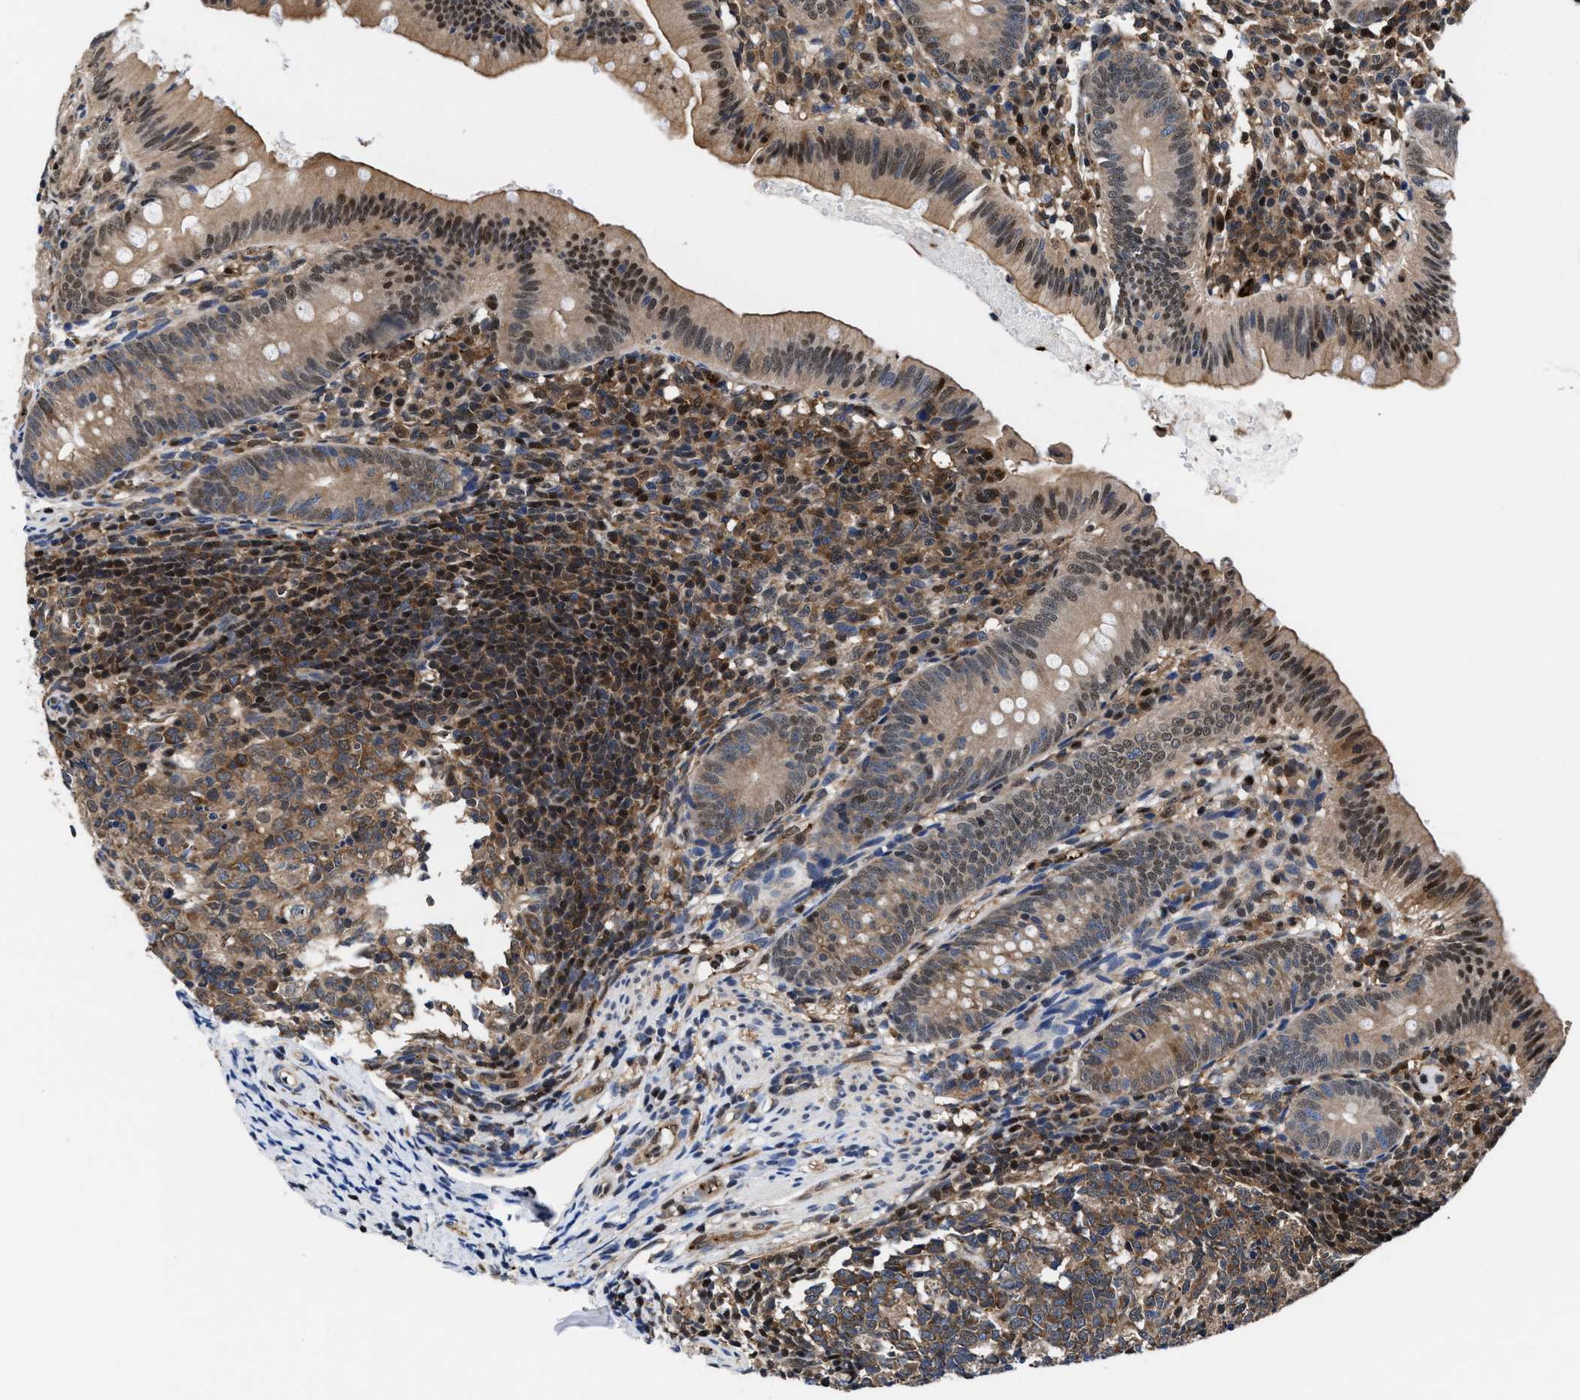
{"staining": {"intensity": "moderate", "quantity": ">75%", "location": "cytoplasmic/membranous,nuclear"}, "tissue": "appendix", "cell_type": "Glandular cells", "image_type": "normal", "snomed": [{"axis": "morphology", "description": "Normal tissue, NOS"}, {"axis": "topography", "description": "Appendix"}], "caption": "Brown immunohistochemical staining in benign appendix exhibits moderate cytoplasmic/membranous,nuclear positivity in approximately >75% of glandular cells.", "gene": "ACLY", "patient": {"sex": "male", "age": 1}}